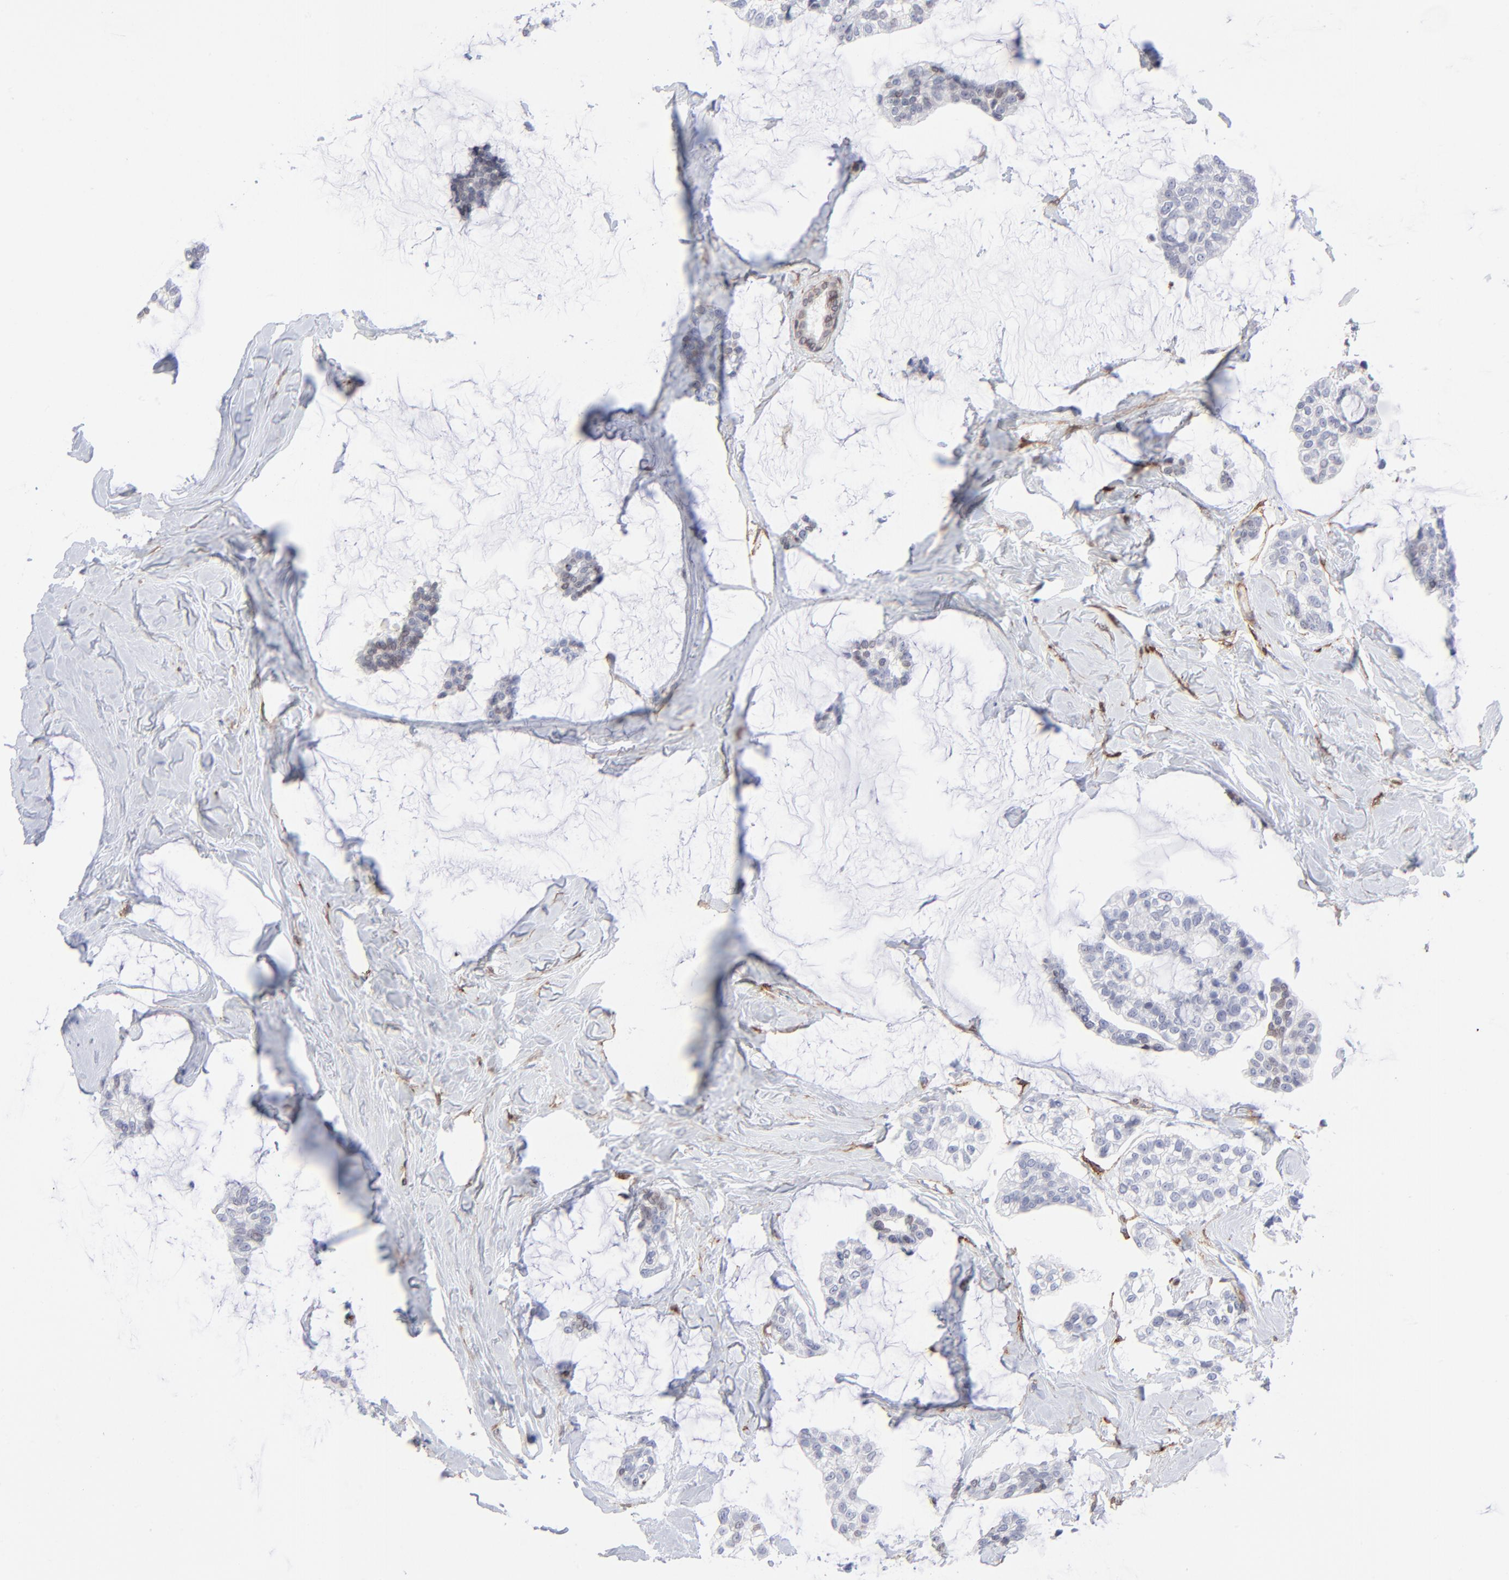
{"staining": {"intensity": "moderate", "quantity": "<25%", "location": "nuclear"}, "tissue": "breast cancer", "cell_type": "Tumor cells", "image_type": "cancer", "snomed": [{"axis": "morphology", "description": "Duct carcinoma"}, {"axis": "topography", "description": "Breast"}], "caption": "Breast cancer was stained to show a protein in brown. There is low levels of moderate nuclear staining in approximately <25% of tumor cells.", "gene": "PDGFRB", "patient": {"sex": "female", "age": 93}}